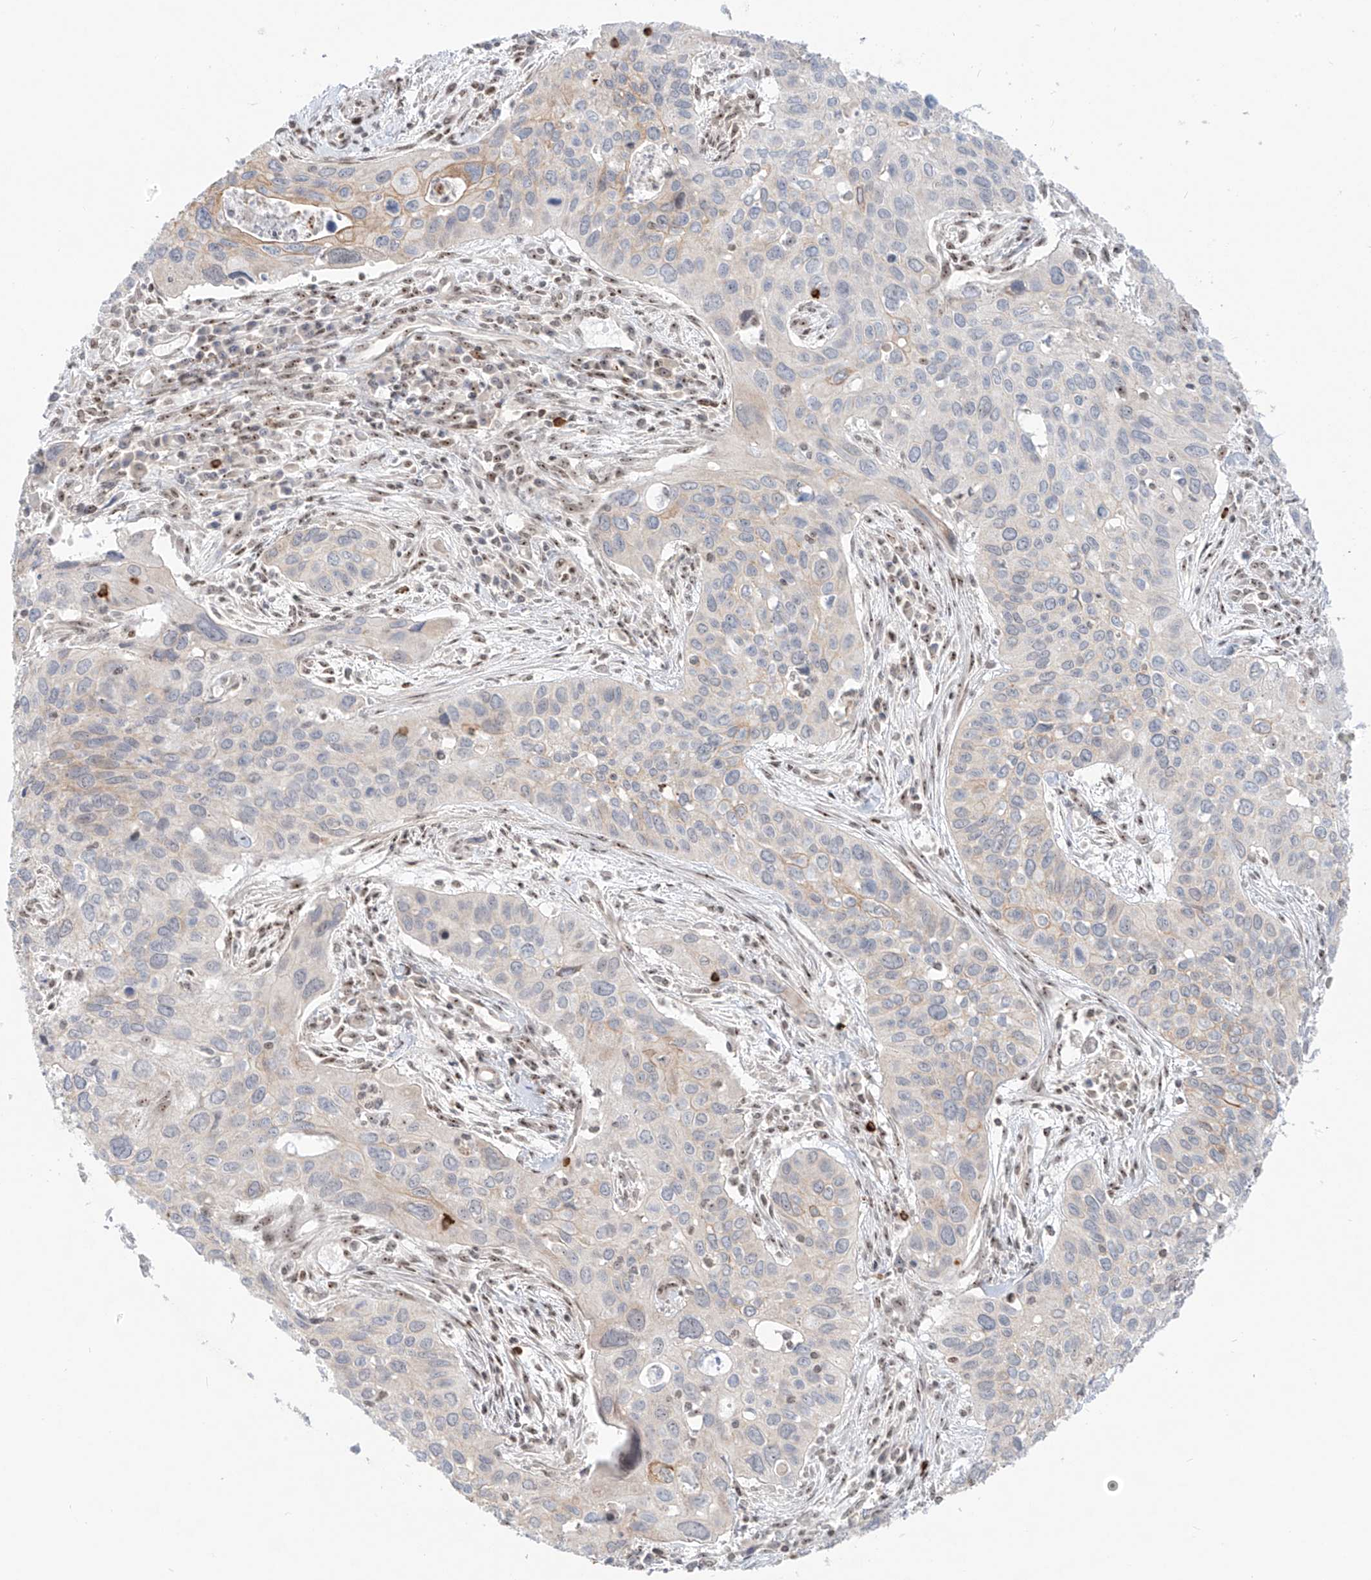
{"staining": {"intensity": "negative", "quantity": "none", "location": "none"}, "tissue": "cervical cancer", "cell_type": "Tumor cells", "image_type": "cancer", "snomed": [{"axis": "morphology", "description": "Squamous cell carcinoma, NOS"}, {"axis": "topography", "description": "Cervix"}], "caption": "Immunohistochemistry image of cervical squamous cell carcinoma stained for a protein (brown), which displays no expression in tumor cells.", "gene": "ZNF512", "patient": {"sex": "female", "age": 55}}